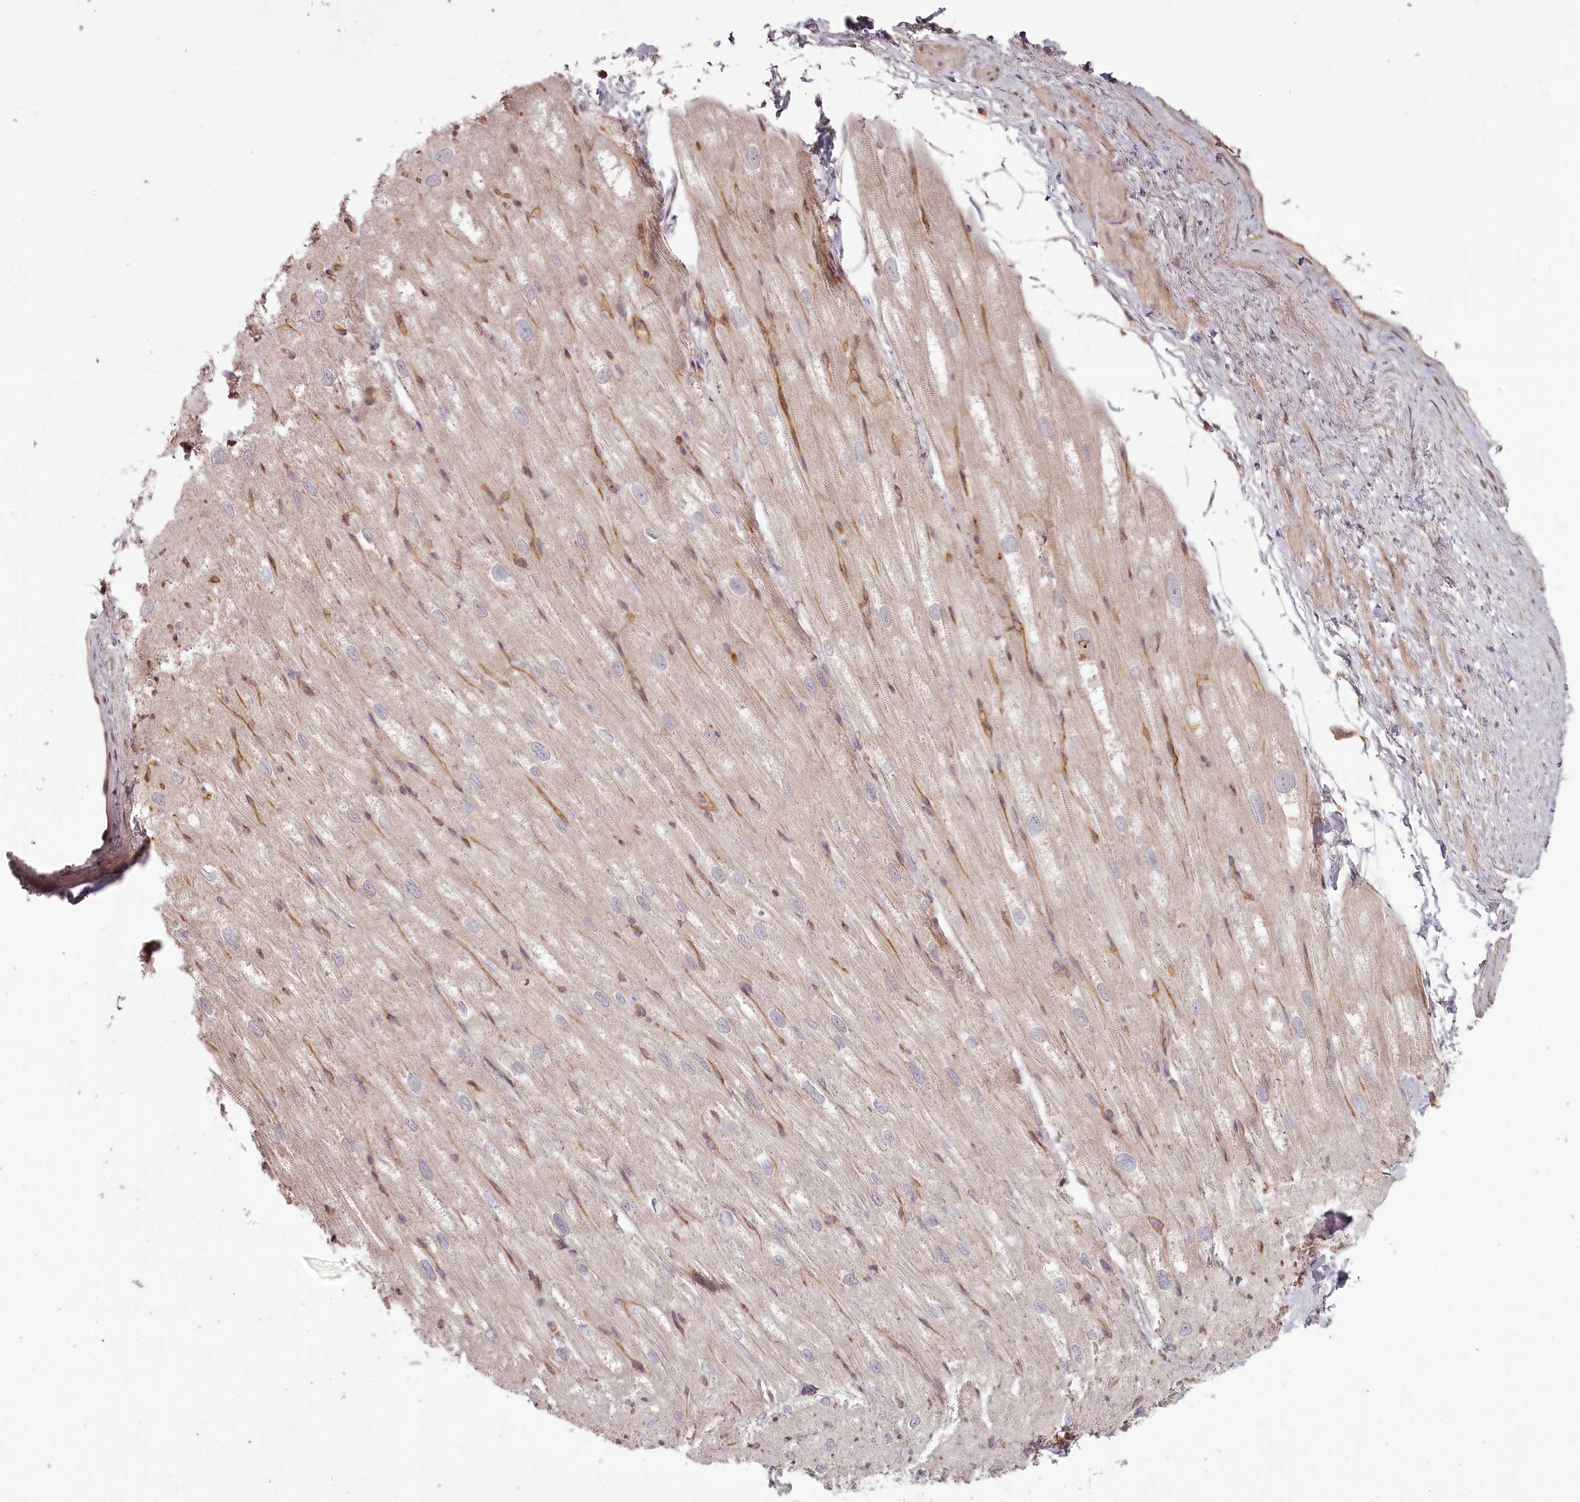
{"staining": {"intensity": "weak", "quantity": "<25%", "location": "cytoplasmic/membranous"}, "tissue": "heart muscle", "cell_type": "Cardiomyocytes", "image_type": "normal", "snomed": [{"axis": "morphology", "description": "Normal tissue, NOS"}, {"axis": "topography", "description": "Heart"}], "caption": "Immunohistochemistry (IHC) micrograph of benign heart muscle: human heart muscle stained with DAB reveals no significant protein positivity in cardiomyocytes. Nuclei are stained in blue.", "gene": "TMIE", "patient": {"sex": "male", "age": 50}}